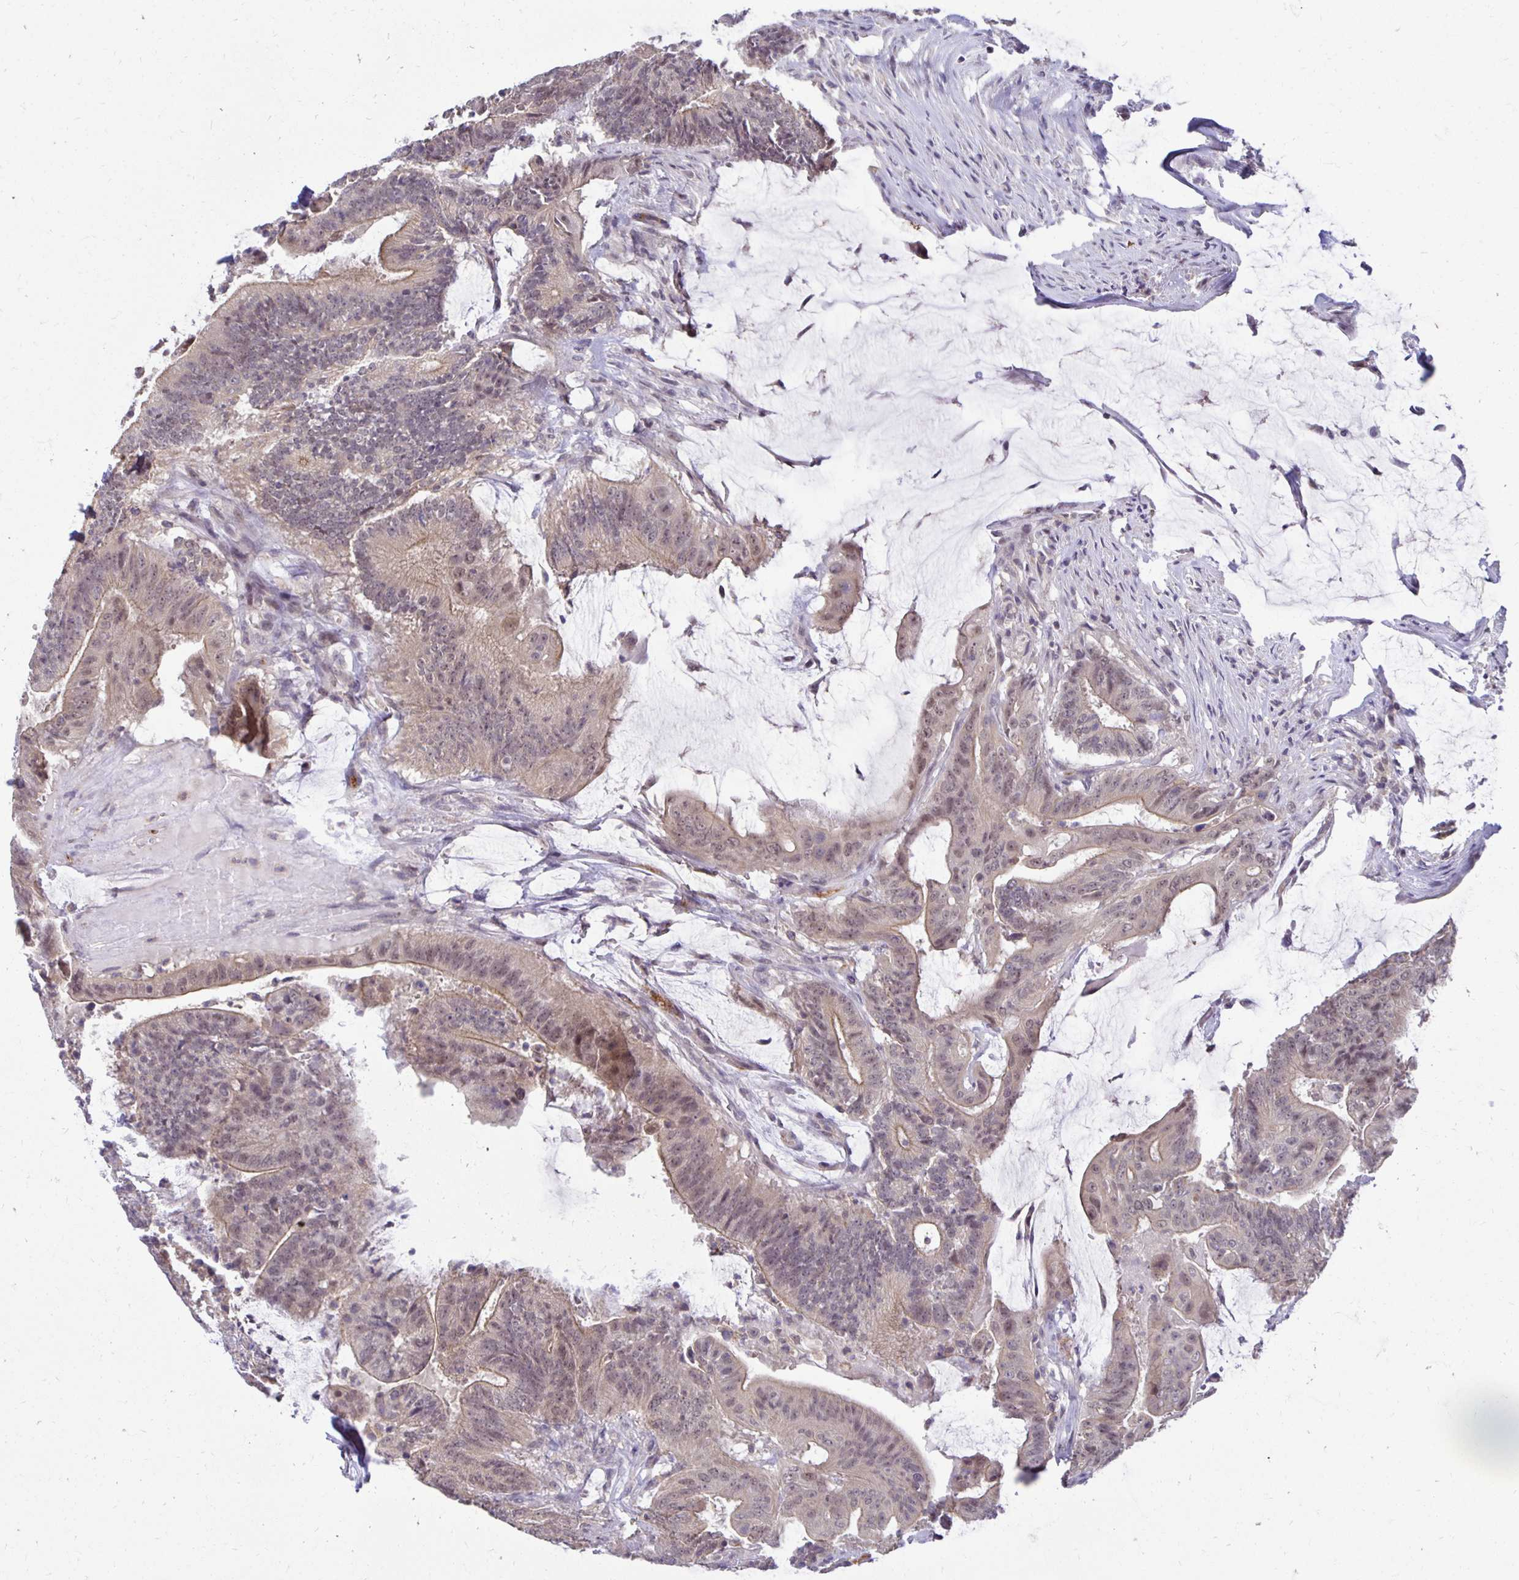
{"staining": {"intensity": "weak", "quantity": "<25%", "location": "cytoplasmic/membranous"}, "tissue": "colorectal cancer", "cell_type": "Tumor cells", "image_type": "cancer", "snomed": [{"axis": "morphology", "description": "Adenocarcinoma, NOS"}, {"axis": "topography", "description": "Colon"}], "caption": "Immunohistochemistry (IHC) histopathology image of neoplastic tissue: colorectal cancer (adenocarcinoma) stained with DAB exhibits no significant protein positivity in tumor cells.", "gene": "MIEN1", "patient": {"sex": "female", "age": 43}}